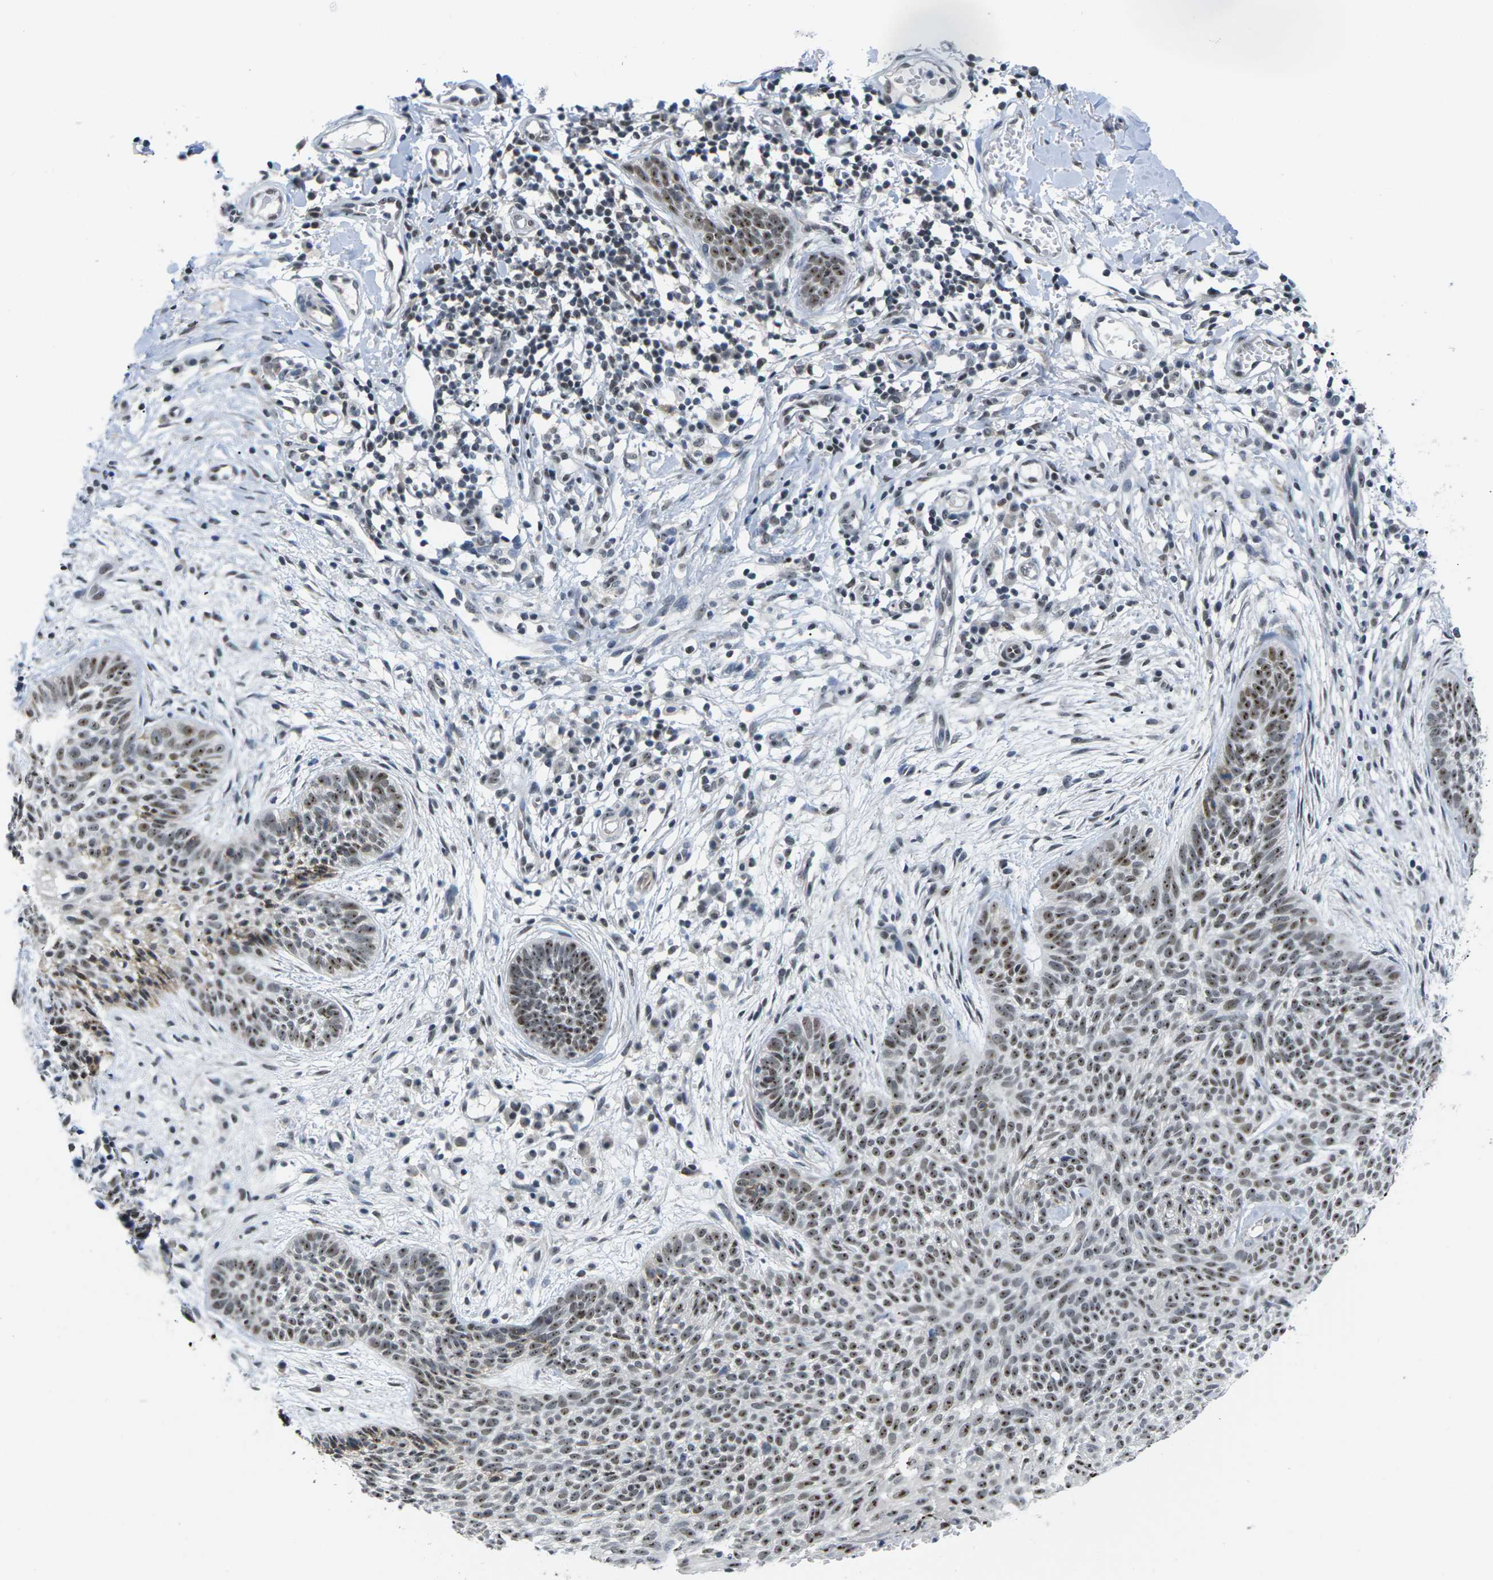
{"staining": {"intensity": "moderate", "quantity": ">75%", "location": "nuclear"}, "tissue": "skin cancer", "cell_type": "Tumor cells", "image_type": "cancer", "snomed": [{"axis": "morphology", "description": "Basal cell carcinoma"}, {"axis": "topography", "description": "Skin"}], "caption": "Protein staining of basal cell carcinoma (skin) tissue shows moderate nuclear expression in about >75% of tumor cells.", "gene": "NSRP1", "patient": {"sex": "female", "age": 59}}